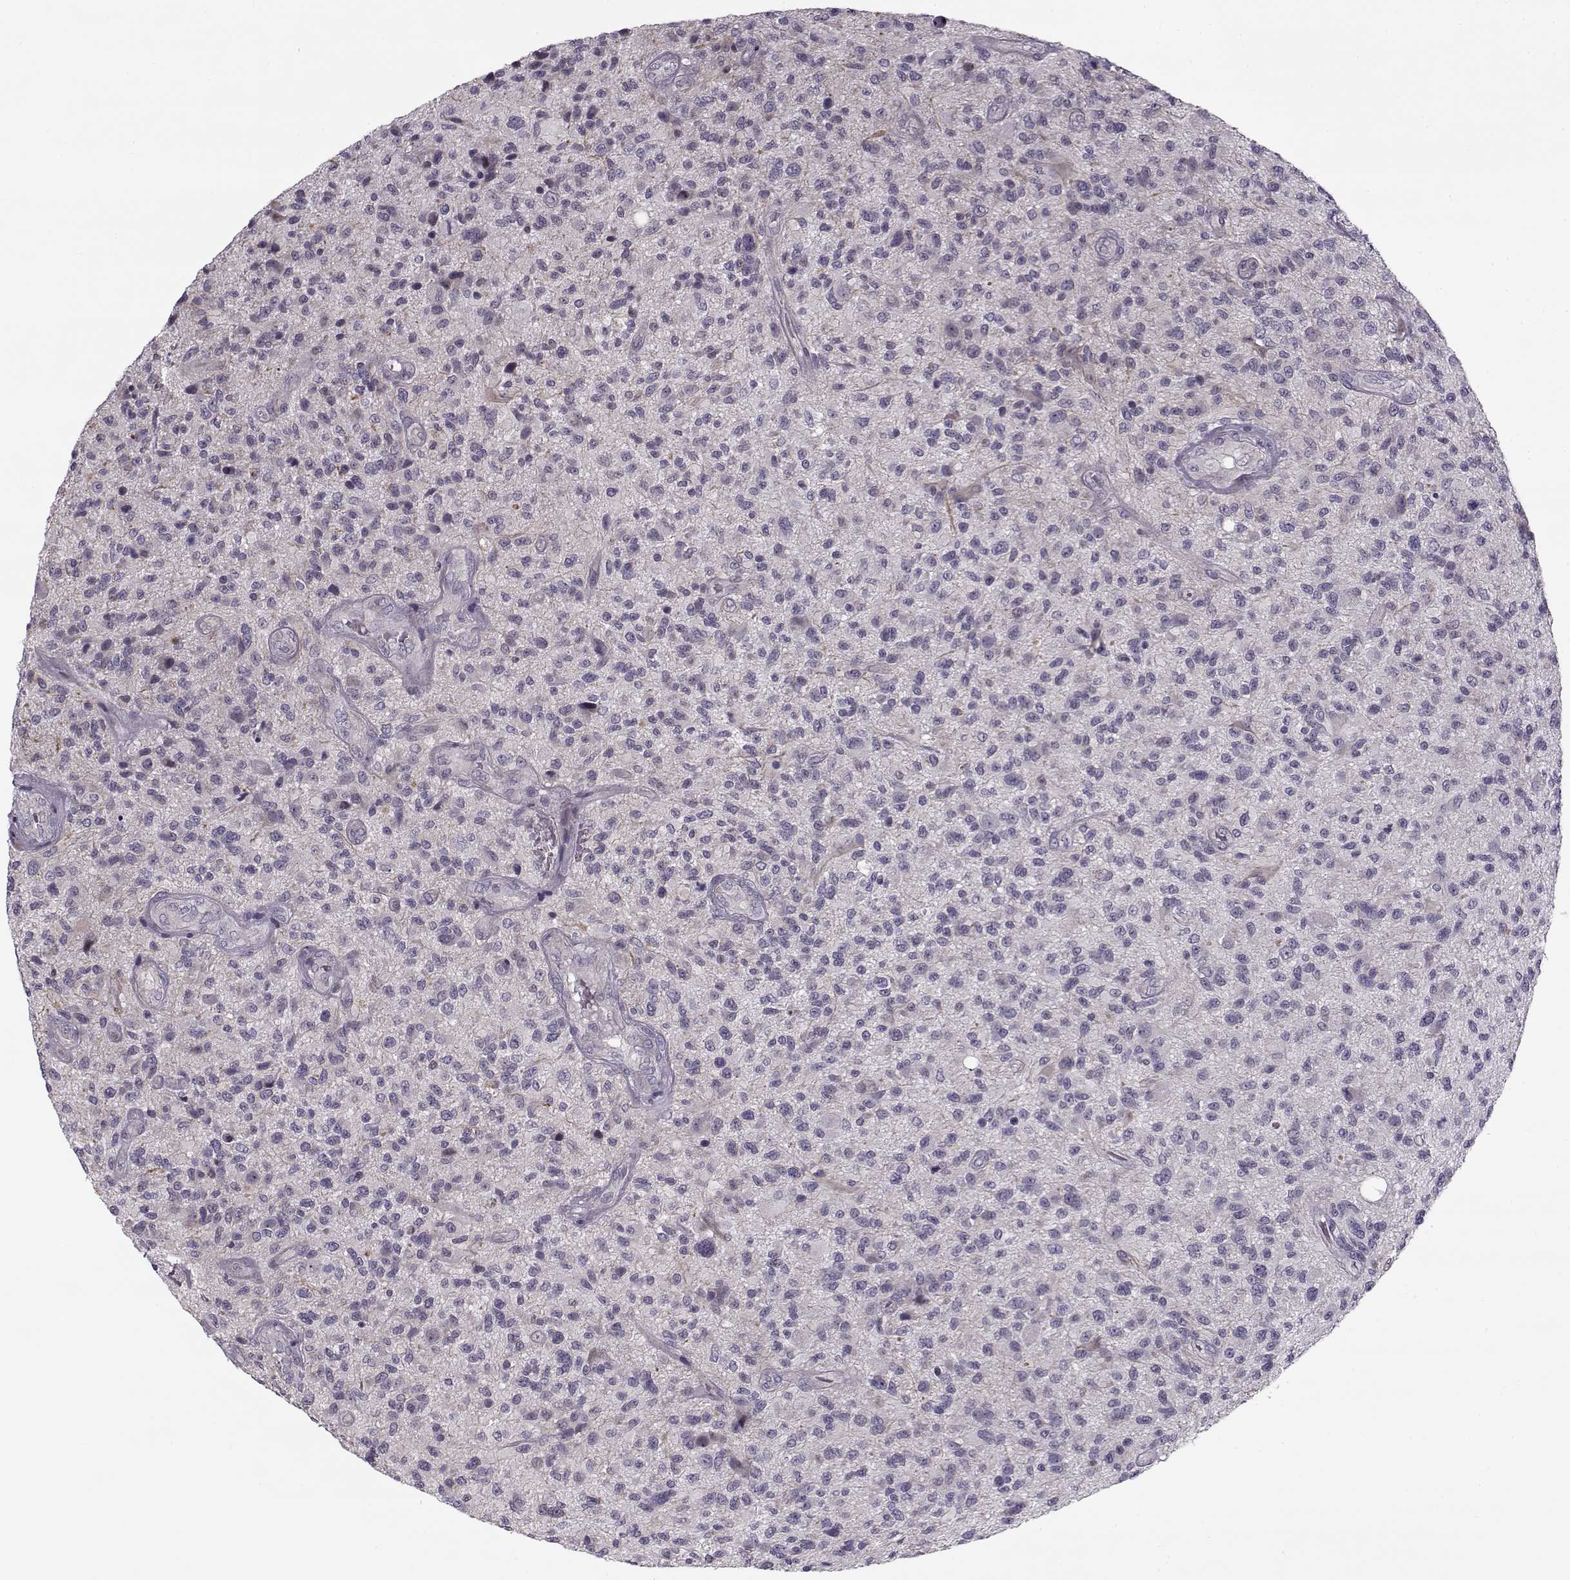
{"staining": {"intensity": "negative", "quantity": "none", "location": "none"}, "tissue": "glioma", "cell_type": "Tumor cells", "image_type": "cancer", "snomed": [{"axis": "morphology", "description": "Glioma, malignant, High grade"}, {"axis": "topography", "description": "Brain"}], "caption": "Immunohistochemistry (IHC) image of high-grade glioma (malignant) stained for a protein (brown), which shows no staining in tumor cells.", "gene": "PNMT", "patient": {"sex": "male", "age": 47}}